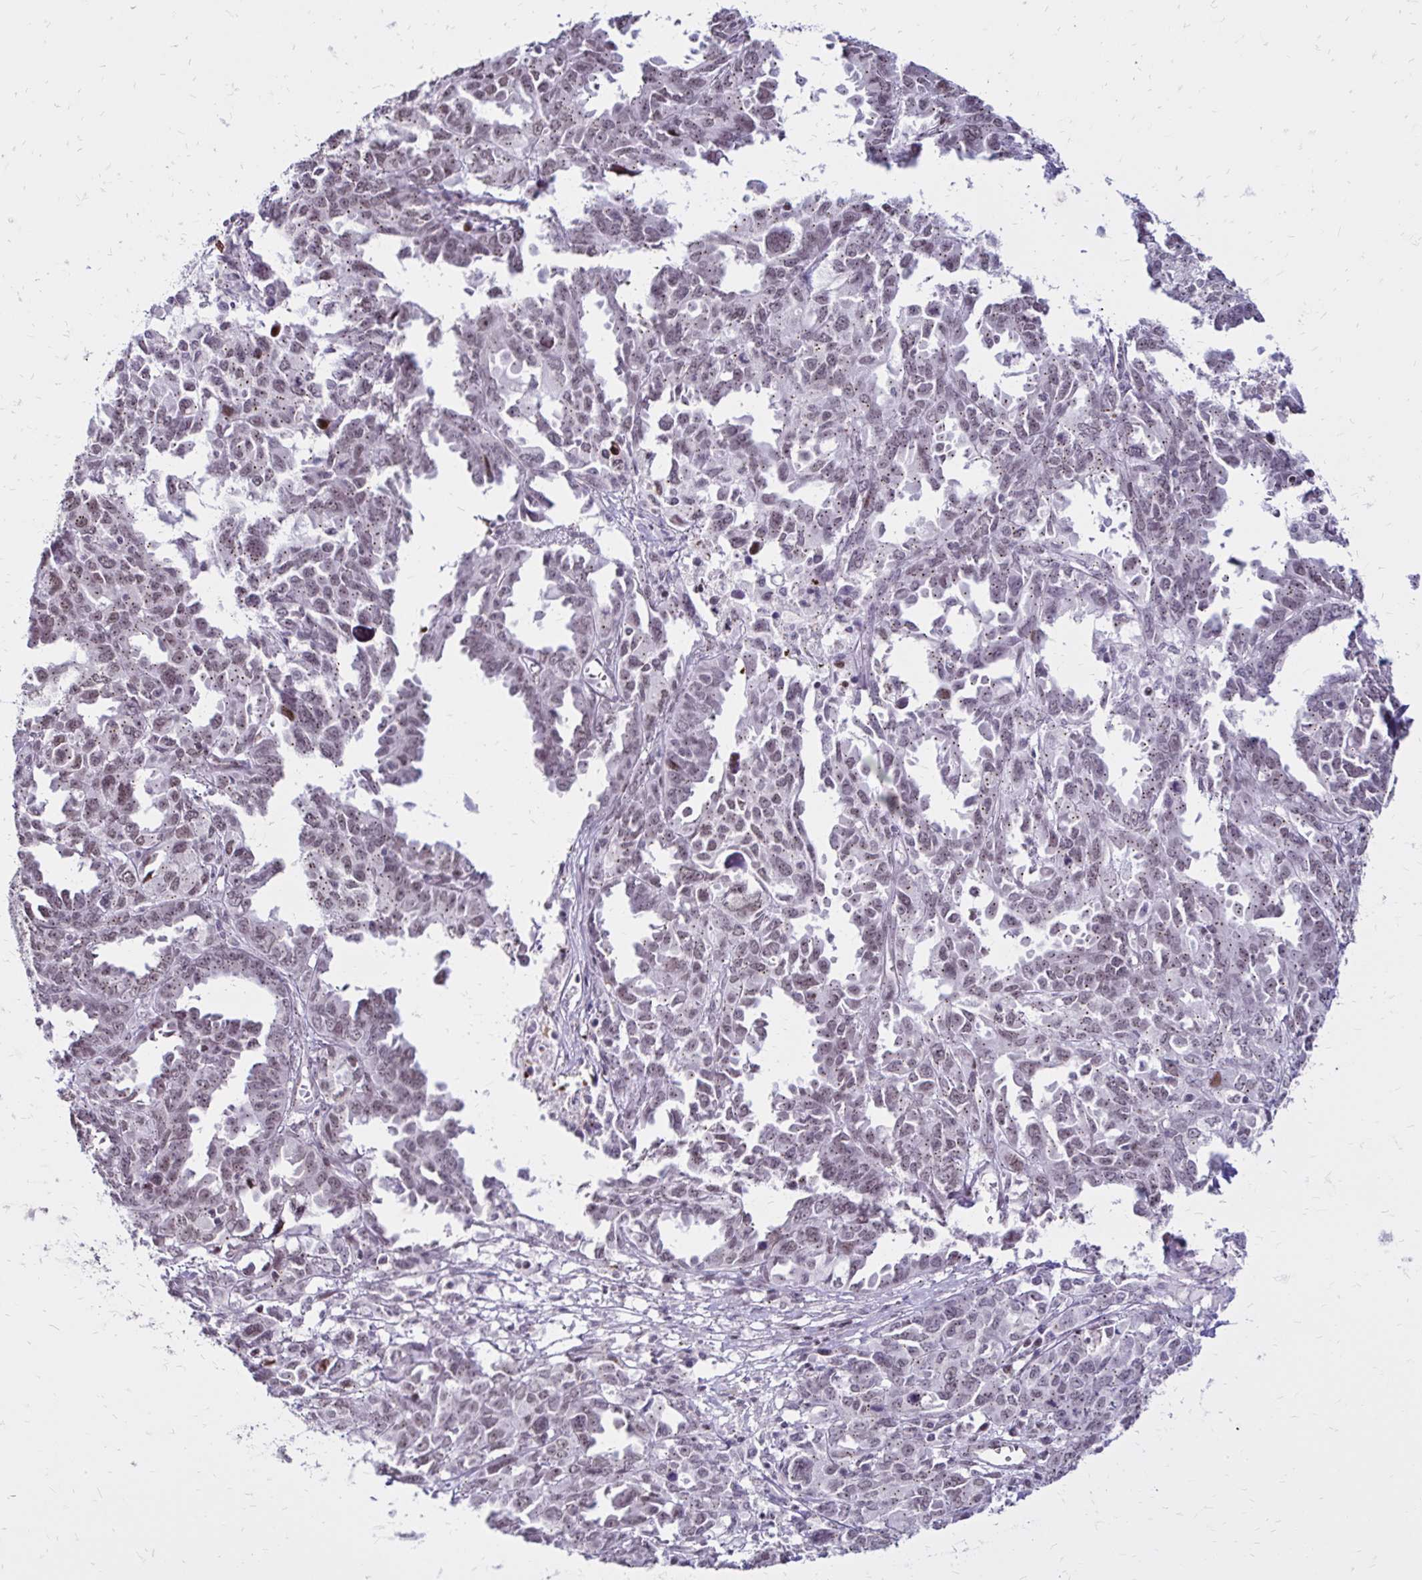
{"staining": {"intensity": "weak", "quantity": ">75%", "location": "cytoplasmic/membranous,nuclear"}, "tissue": "ovarian cancer", "cell_type": "Tumor cells", "image_type": "cancer", "snomed": [{"axis": "morphology", "description": "Adenocarcinoma, NOS"}, {"axis": "morphology", "description": "Carcinoma, endometroid"}, {"axis": "topography", "description": "Ovary"}], "caption": "This is a histology image of immunohistochemistry staining of ovarian cancer (endometroid carcinoma), which shows weak staining in the cytoplasmic/membranous and nuclear of tumor cells.", "gene": "TOB1", "patient": {"sex": "female", "age": 72}}